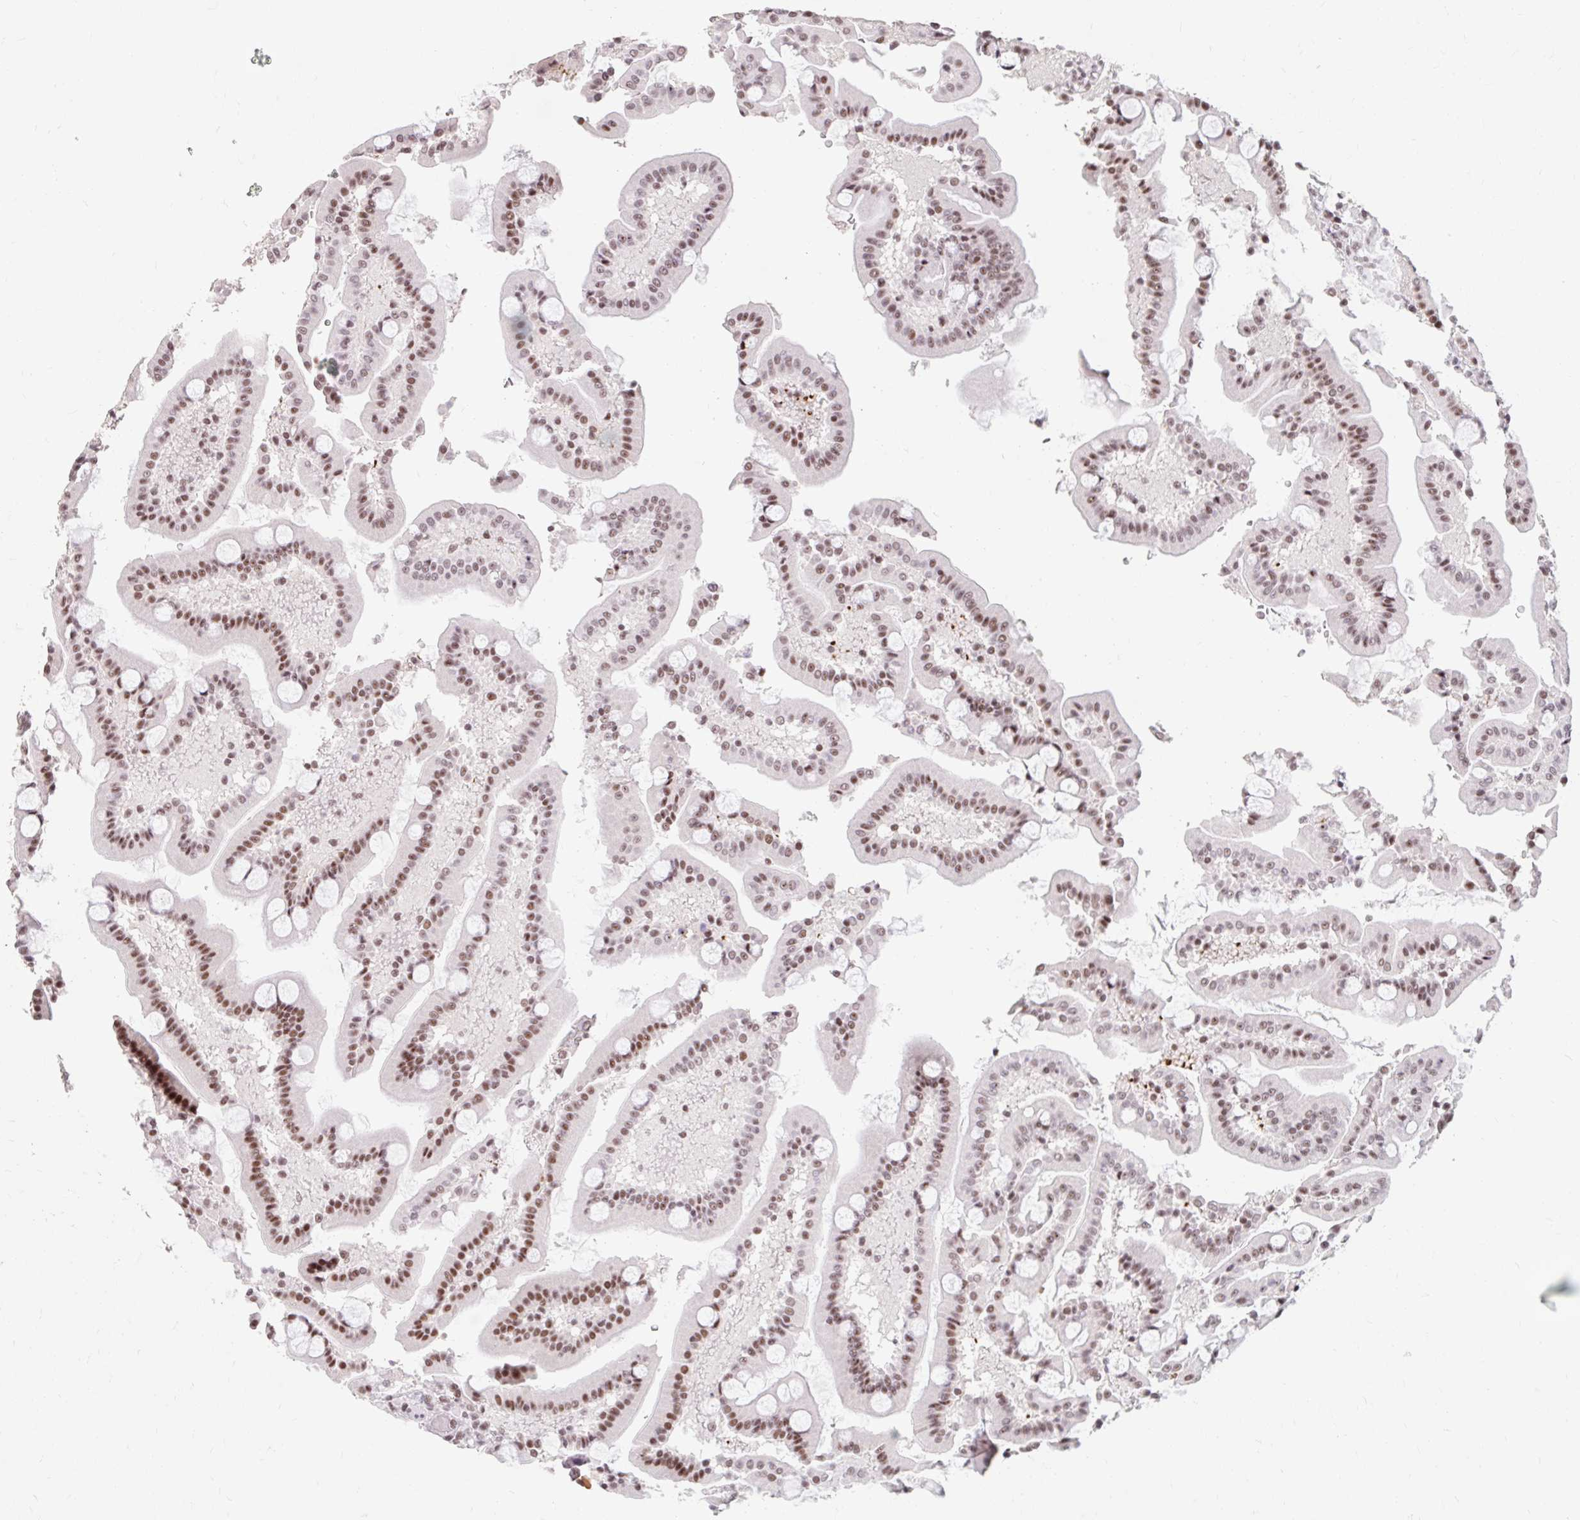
{"staining": {"intensity": "moderate", "quantity": ">75%", "location": "nuclear"}, "tissue": "duodenum", "cell_type": "Glandular cells", "image_type": "normal", "snomed": [{"axis": "morphology", "description": "Normal tissue, NOS"}, {"axis": "topography", "description": "Duodenum"}], "caption": "About >75% of glandular cells in normal human duodenum exhibit moderate nuclear protein expression as visualized by brown immunohistochemical staining.", "gene": "SRSF10", "patient": {"sex": "male", "age": 55}}